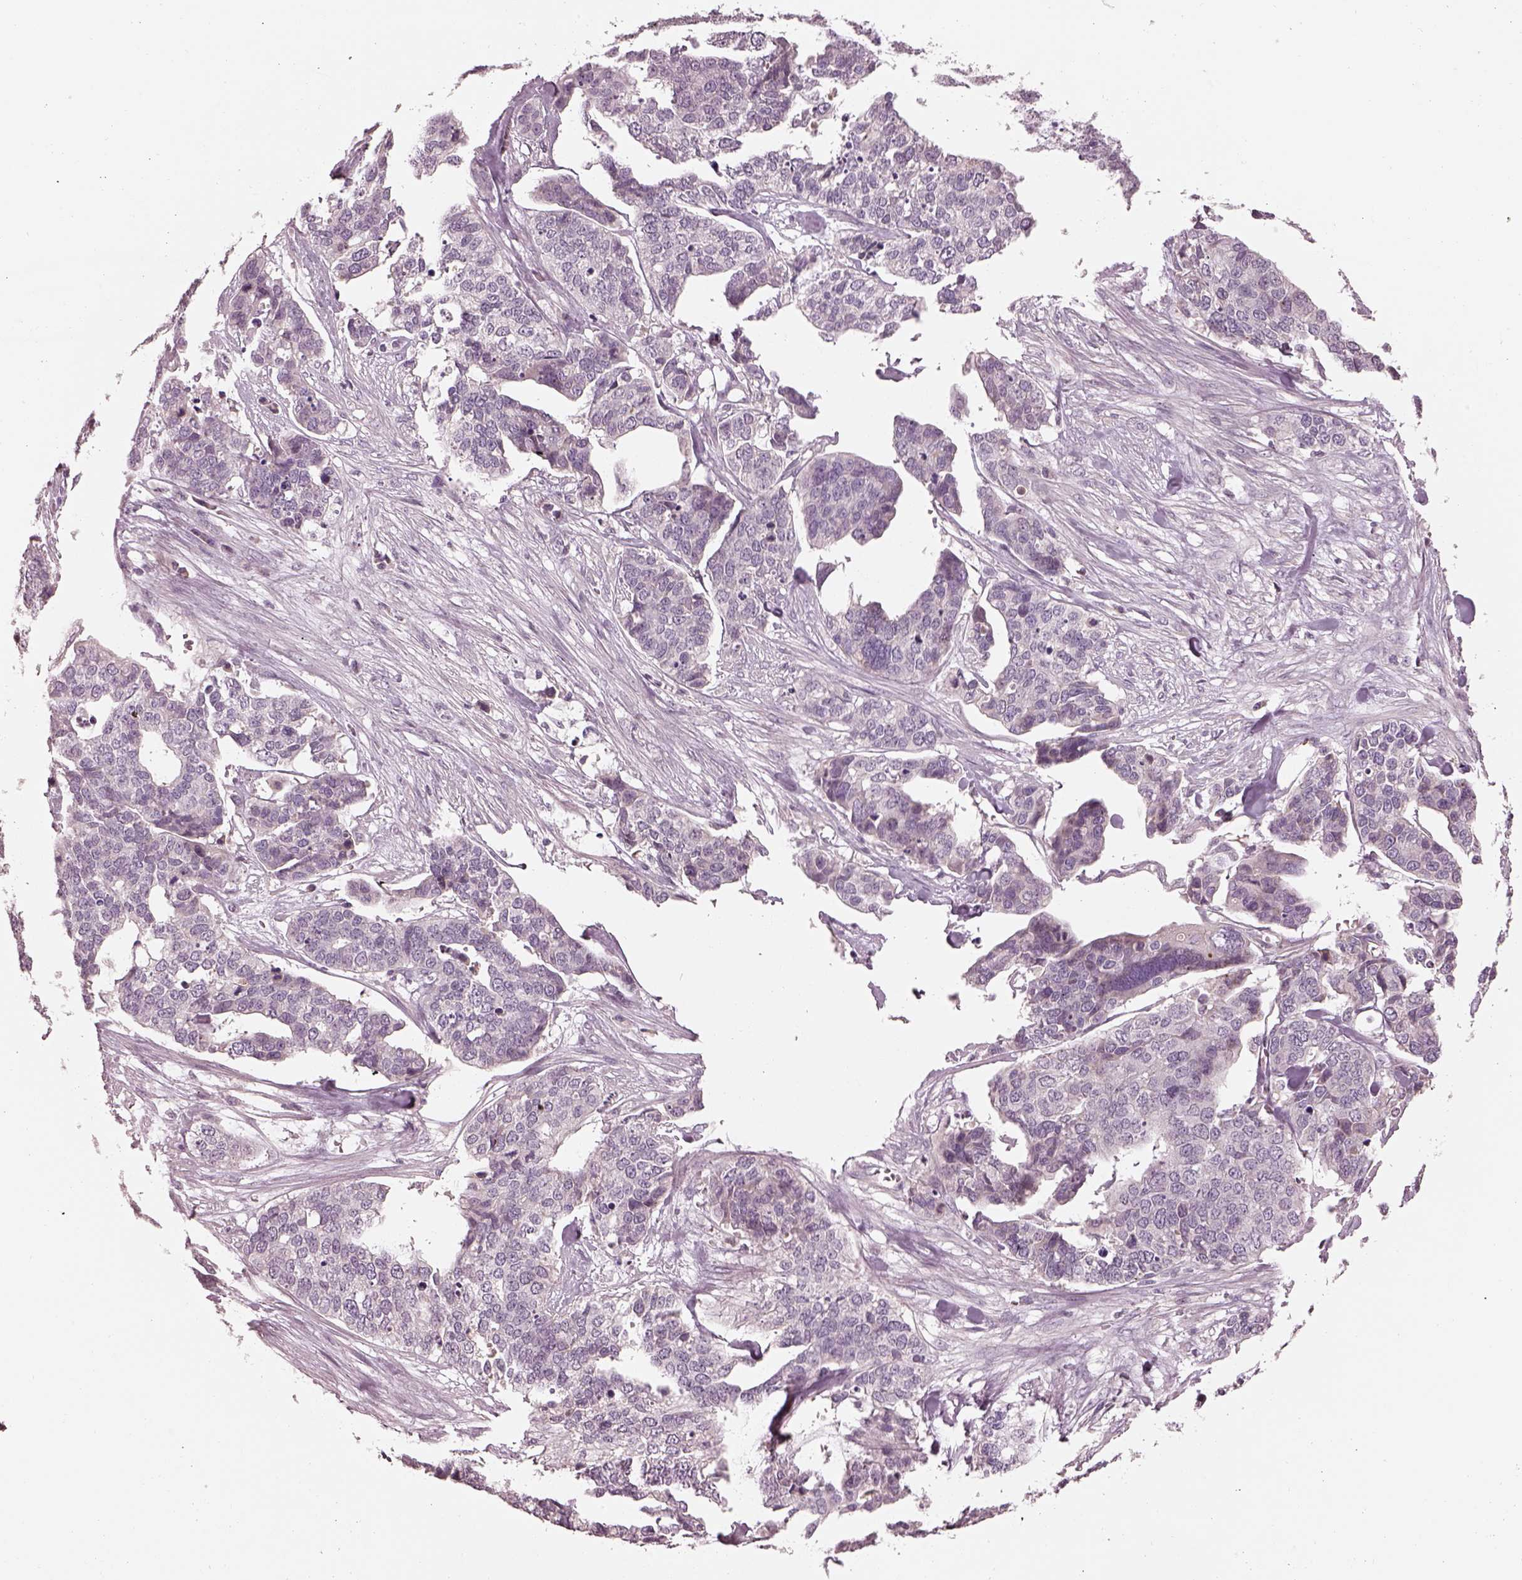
{"staining": {"intensity": "negative", "quantity": "none", "location": "none"}, "tissue": "ovarian cancer", "cell_type": "Tumor cells", "image_type": "cancer", "snomed": [{"axis": "morphology", "description": "Carcinoma, endometroid"}, {"axis": "topography", "description": "Ovary"}], "caption": "IHC histopathology image of neoplastic tissue: human ovarian cancer stained with DAB (3,3'-diaminobenzidine) reveals no significant protein expression in tumor cells.", "gene": "TLX3", "patient": {"sex": "female", "age": 65}}